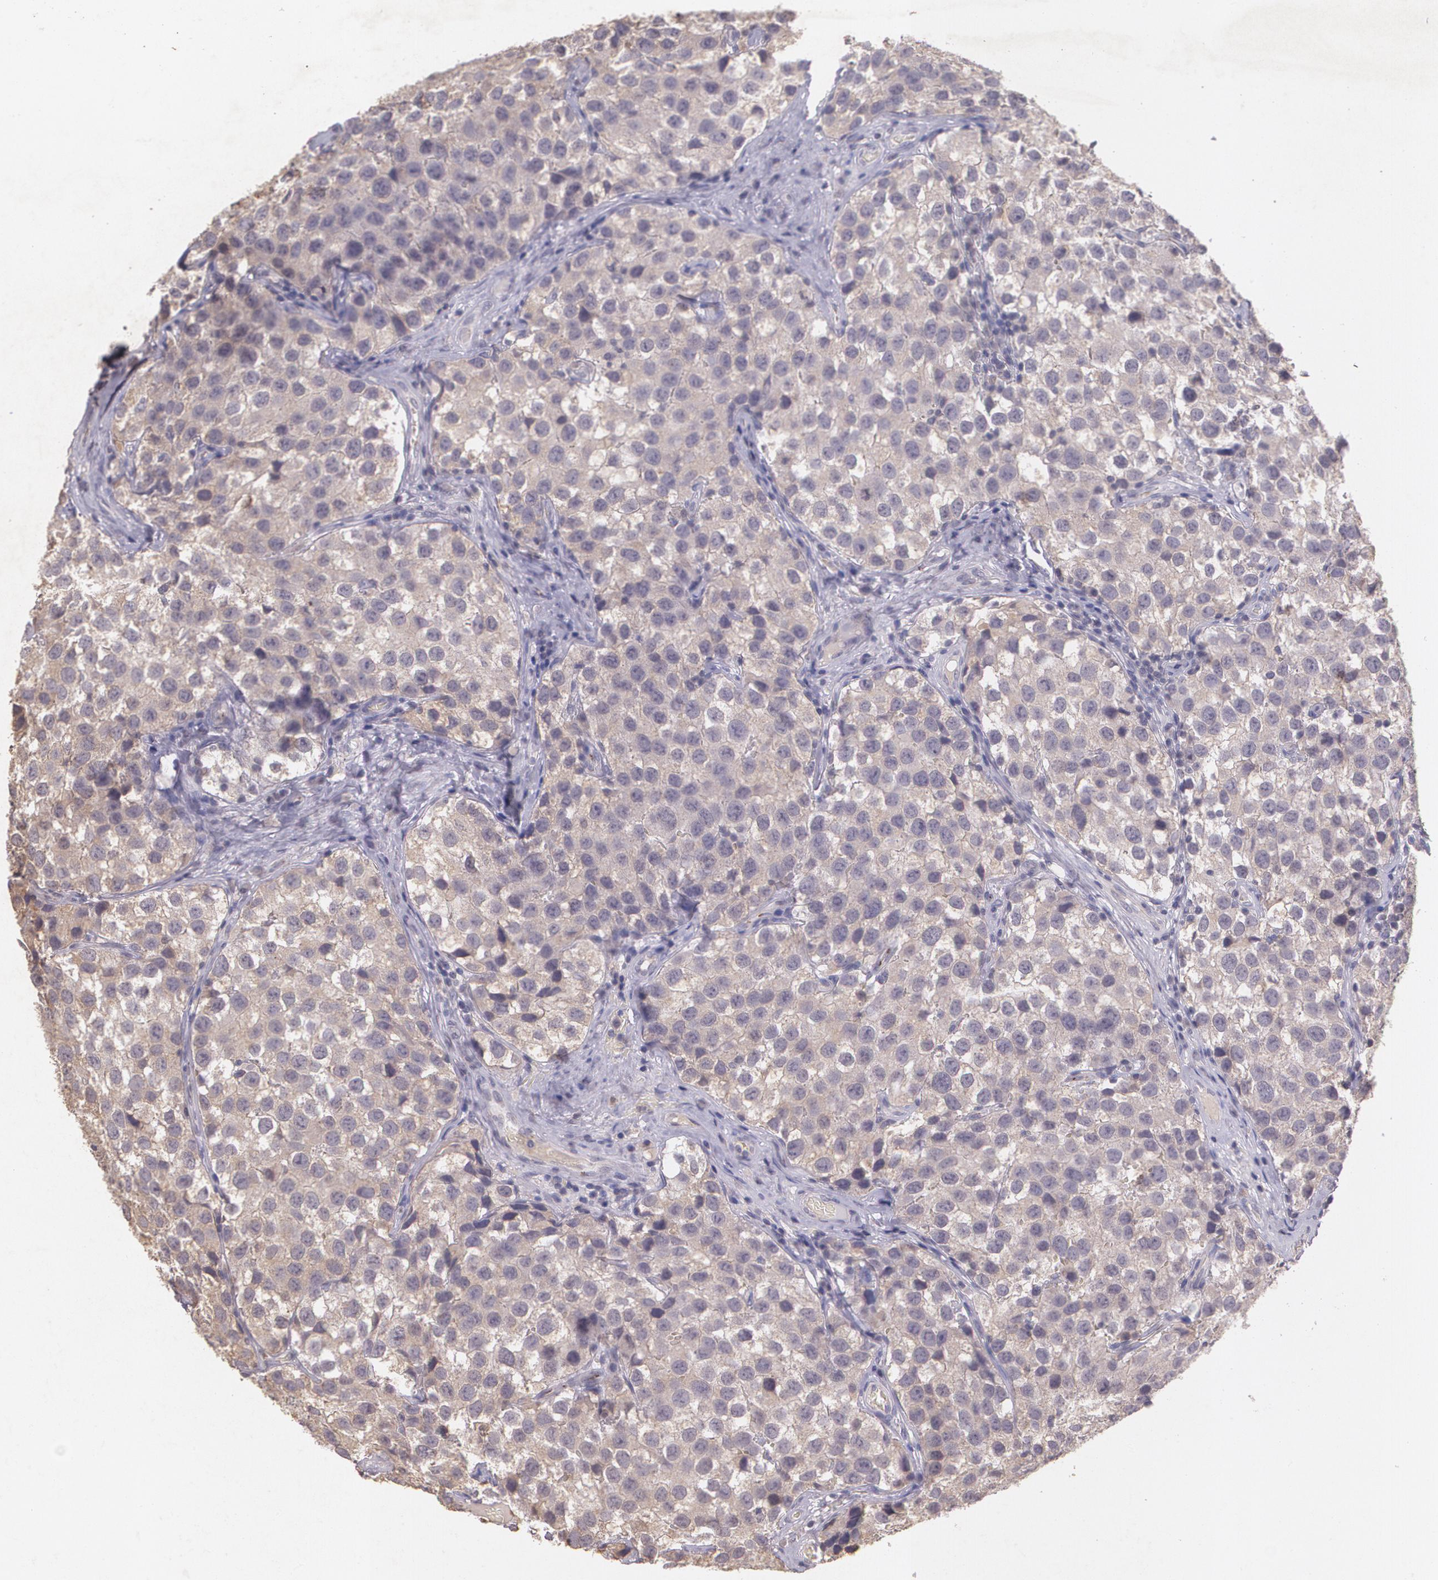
{"staining": {"intensity": "weak", "quantity": ">75%", "location": "cytoplasmic/membranous"}, "tissue": "testis cancer", "cell_type": "Tumor cells", "image_type": "cancer", "snomed": [{"axis": "morphology", "description": "Seminoma, NOS"}, {"axis": "topography", "description": "Testis"}], "caption": "A brown stain shows weak cytoplasmic/membranous positivity of a protein in human testis cancer (seminoma) tumor cells.", "gene": "TM4SF1", "patient": {"sex": "male", "age": 39}}